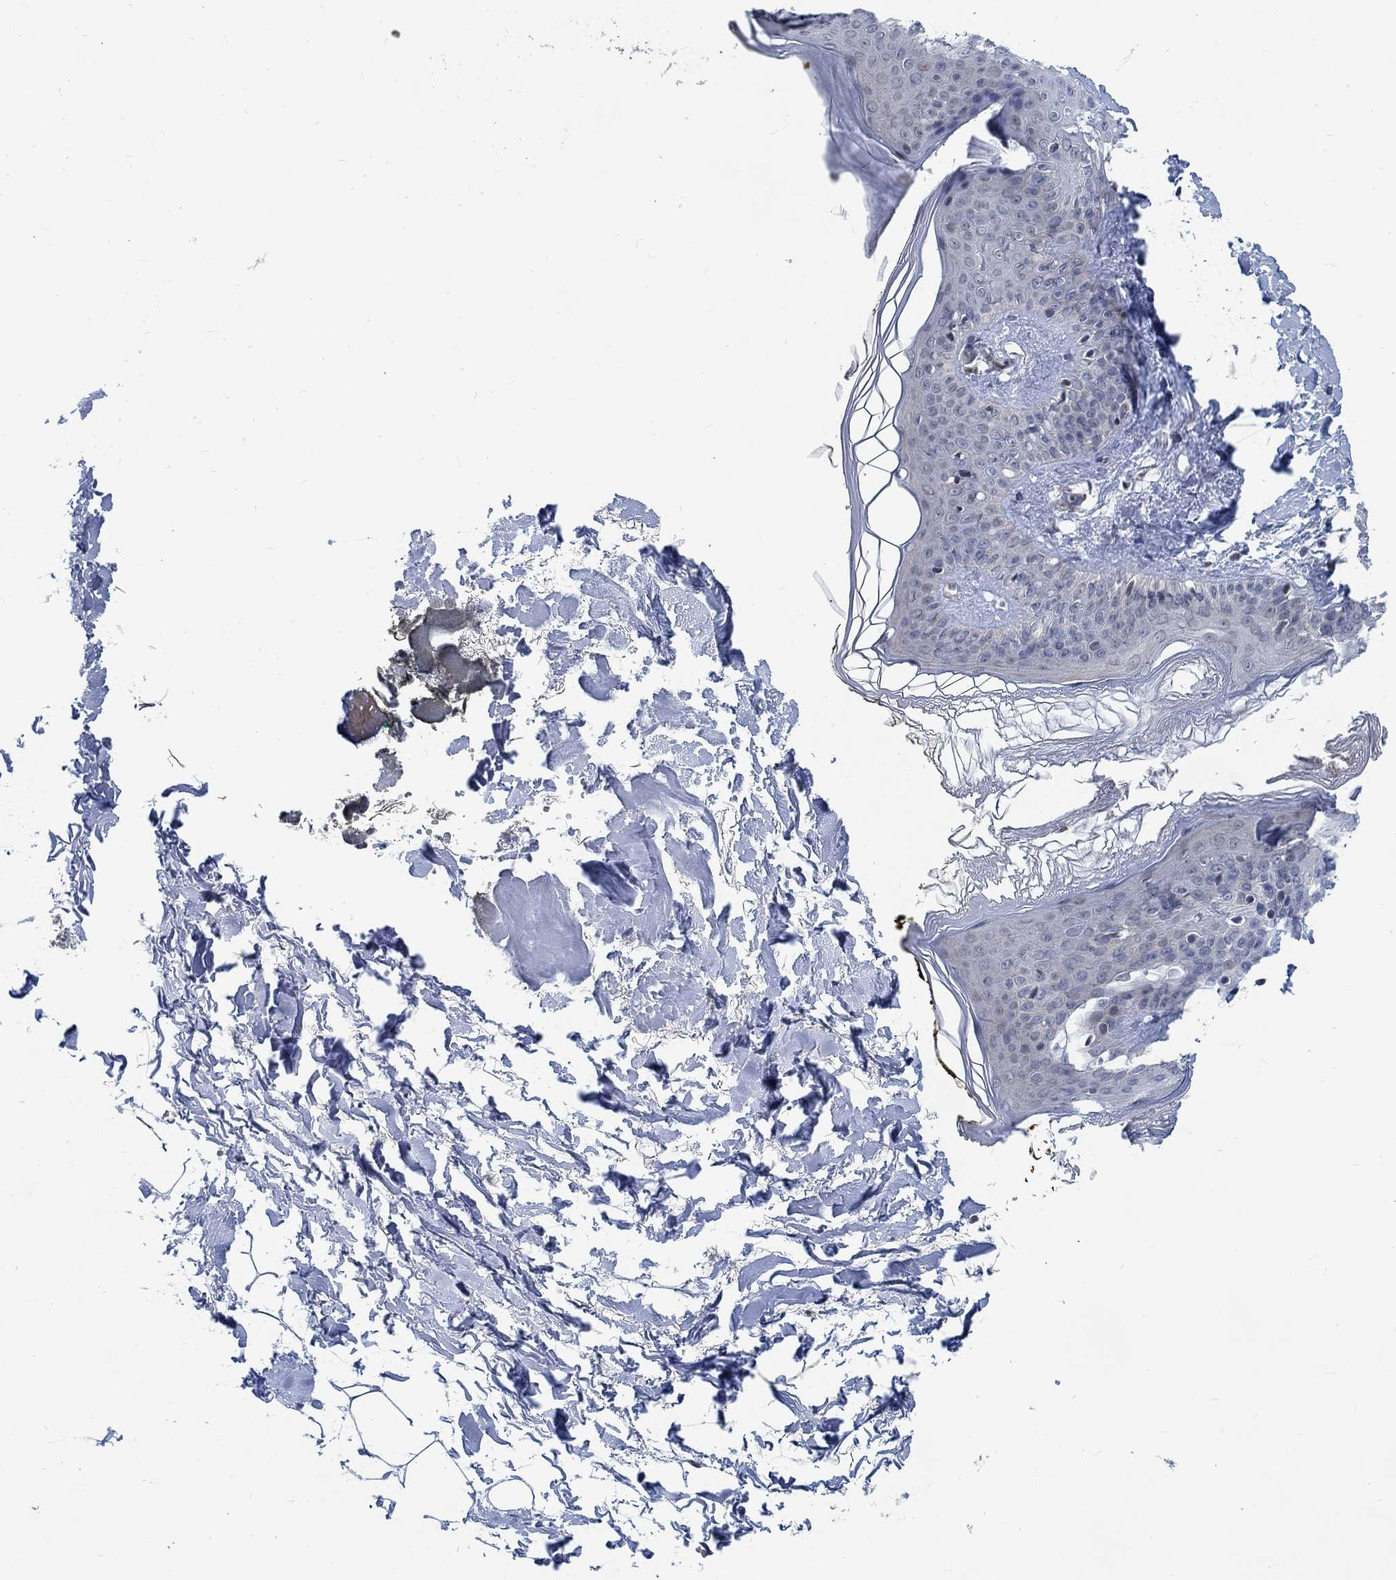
{"staining": {"intensity": "negative", "quantity": "none", "location": "none"}, "tissue": "skin", "cell_type": "Fibroblasts", "image_type": "normal", "snomed": [{"axis": "morphology", "description": "Normal tissue, NOS"}, {"axis": "topography", "description": "Skin"}], "caption": "Immunohistochemistry (IHC) image of benign human skin stained for a protein (brown), which shows no expression in fibroblasts. (Stains: DAB IHC with hematoxylin counter stain, Microscopy: brightfield microscopy at high magnification).", "gene": "KCNH8", "patient": {"sex": "female", "age": 34}}